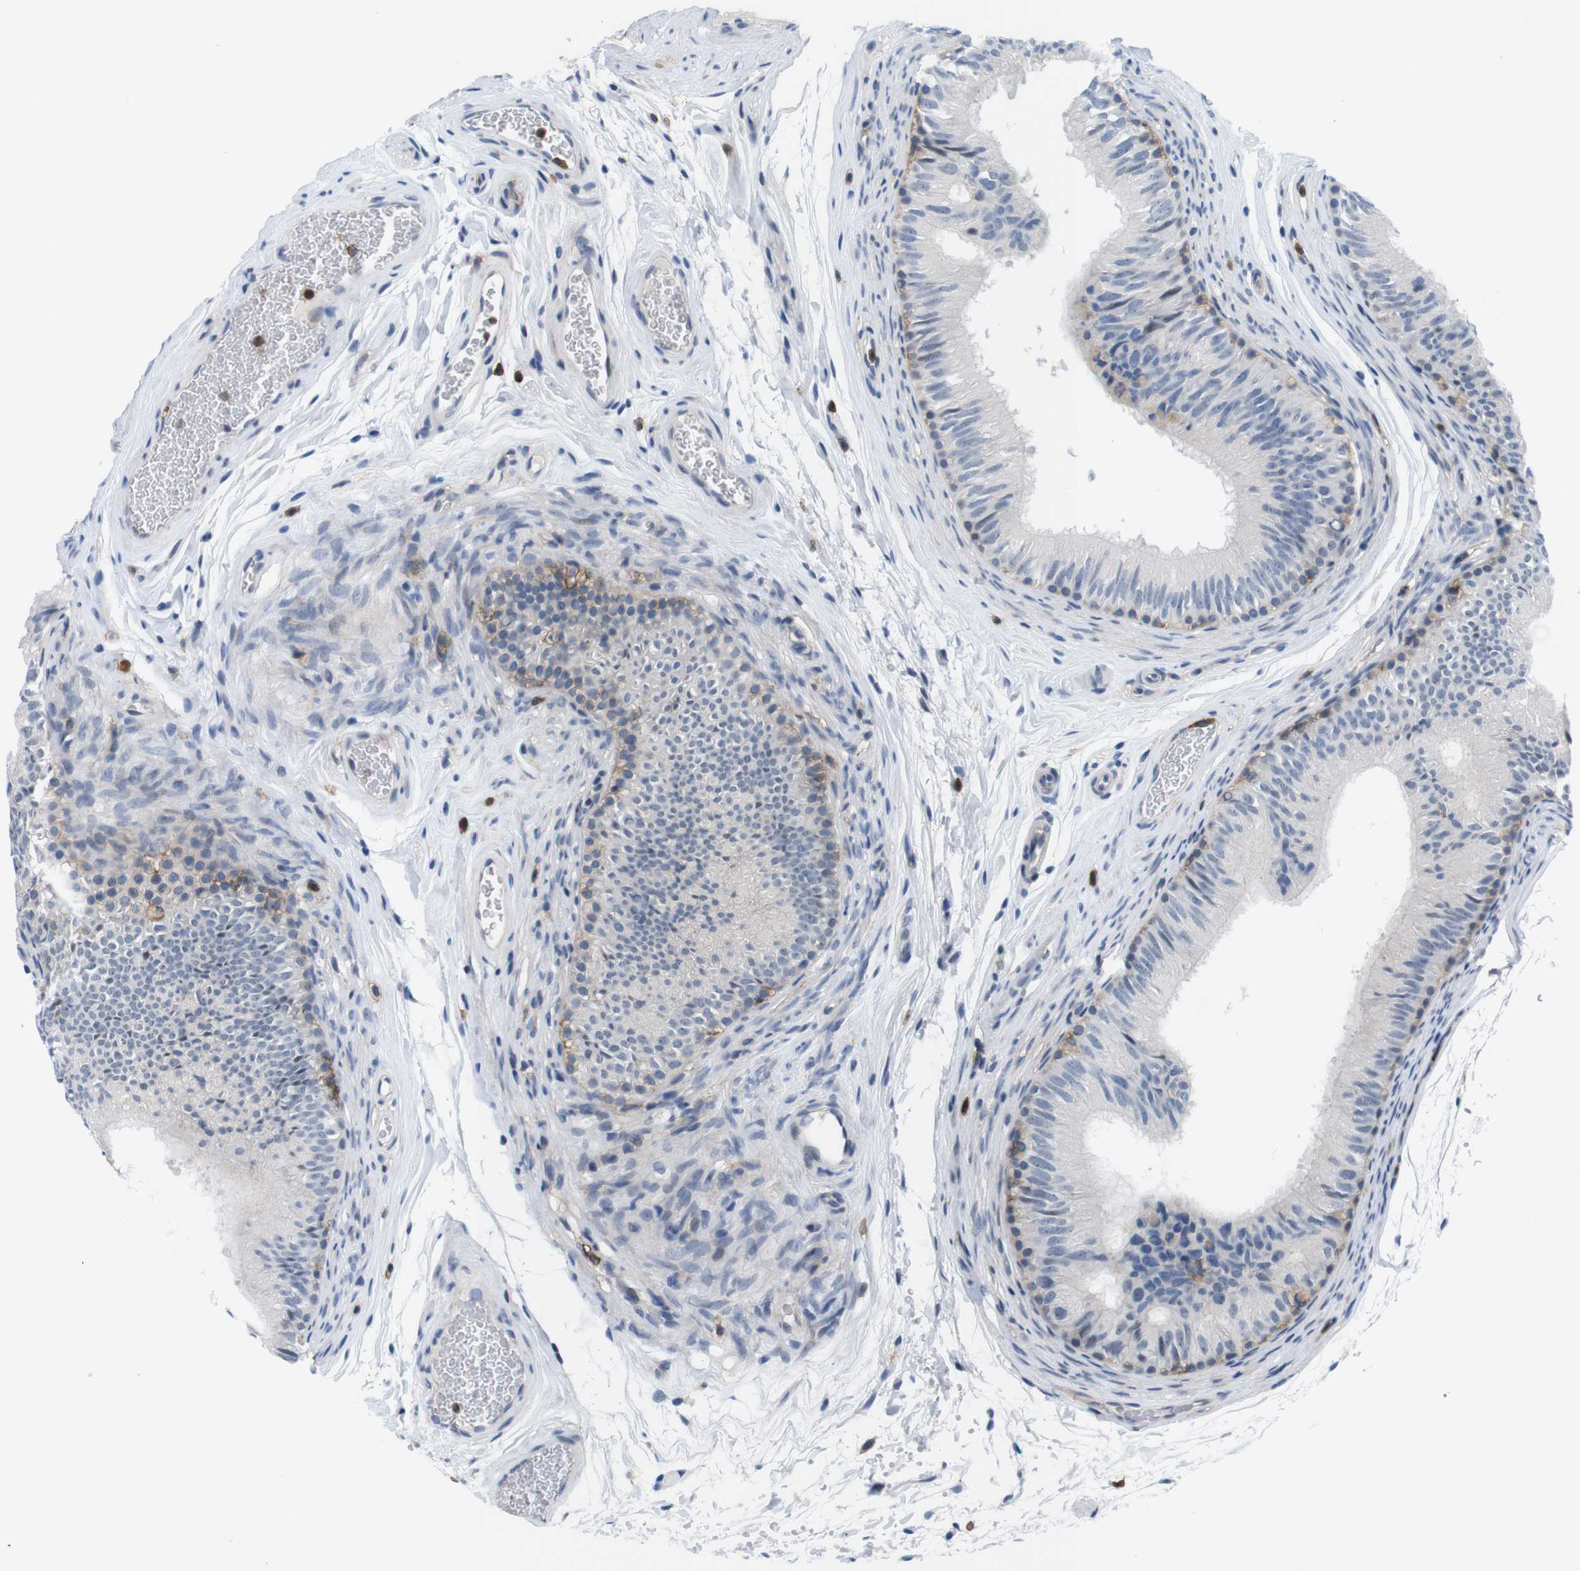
{"staining": {"intensity": "weak", "quantity": "25%-75%", "location": "cytoplasmic/membranous"}, "tissue": "epididymis", "cell_type": "Glandular cells", "image_type": "normal", "snomed": [{"axis": "morphology", "description": "Normal tissue, NOS"}, {"axis": "topography", "description": "Epididymis"}], "caption": "Immunohistochemical staining of normal epididymis reveals weak cytoplasmic/membranous protein positivity in about 25%-75% of glandular cells.", "gene": "CD300C", "patient": {"sex": "male", "age": 36}}